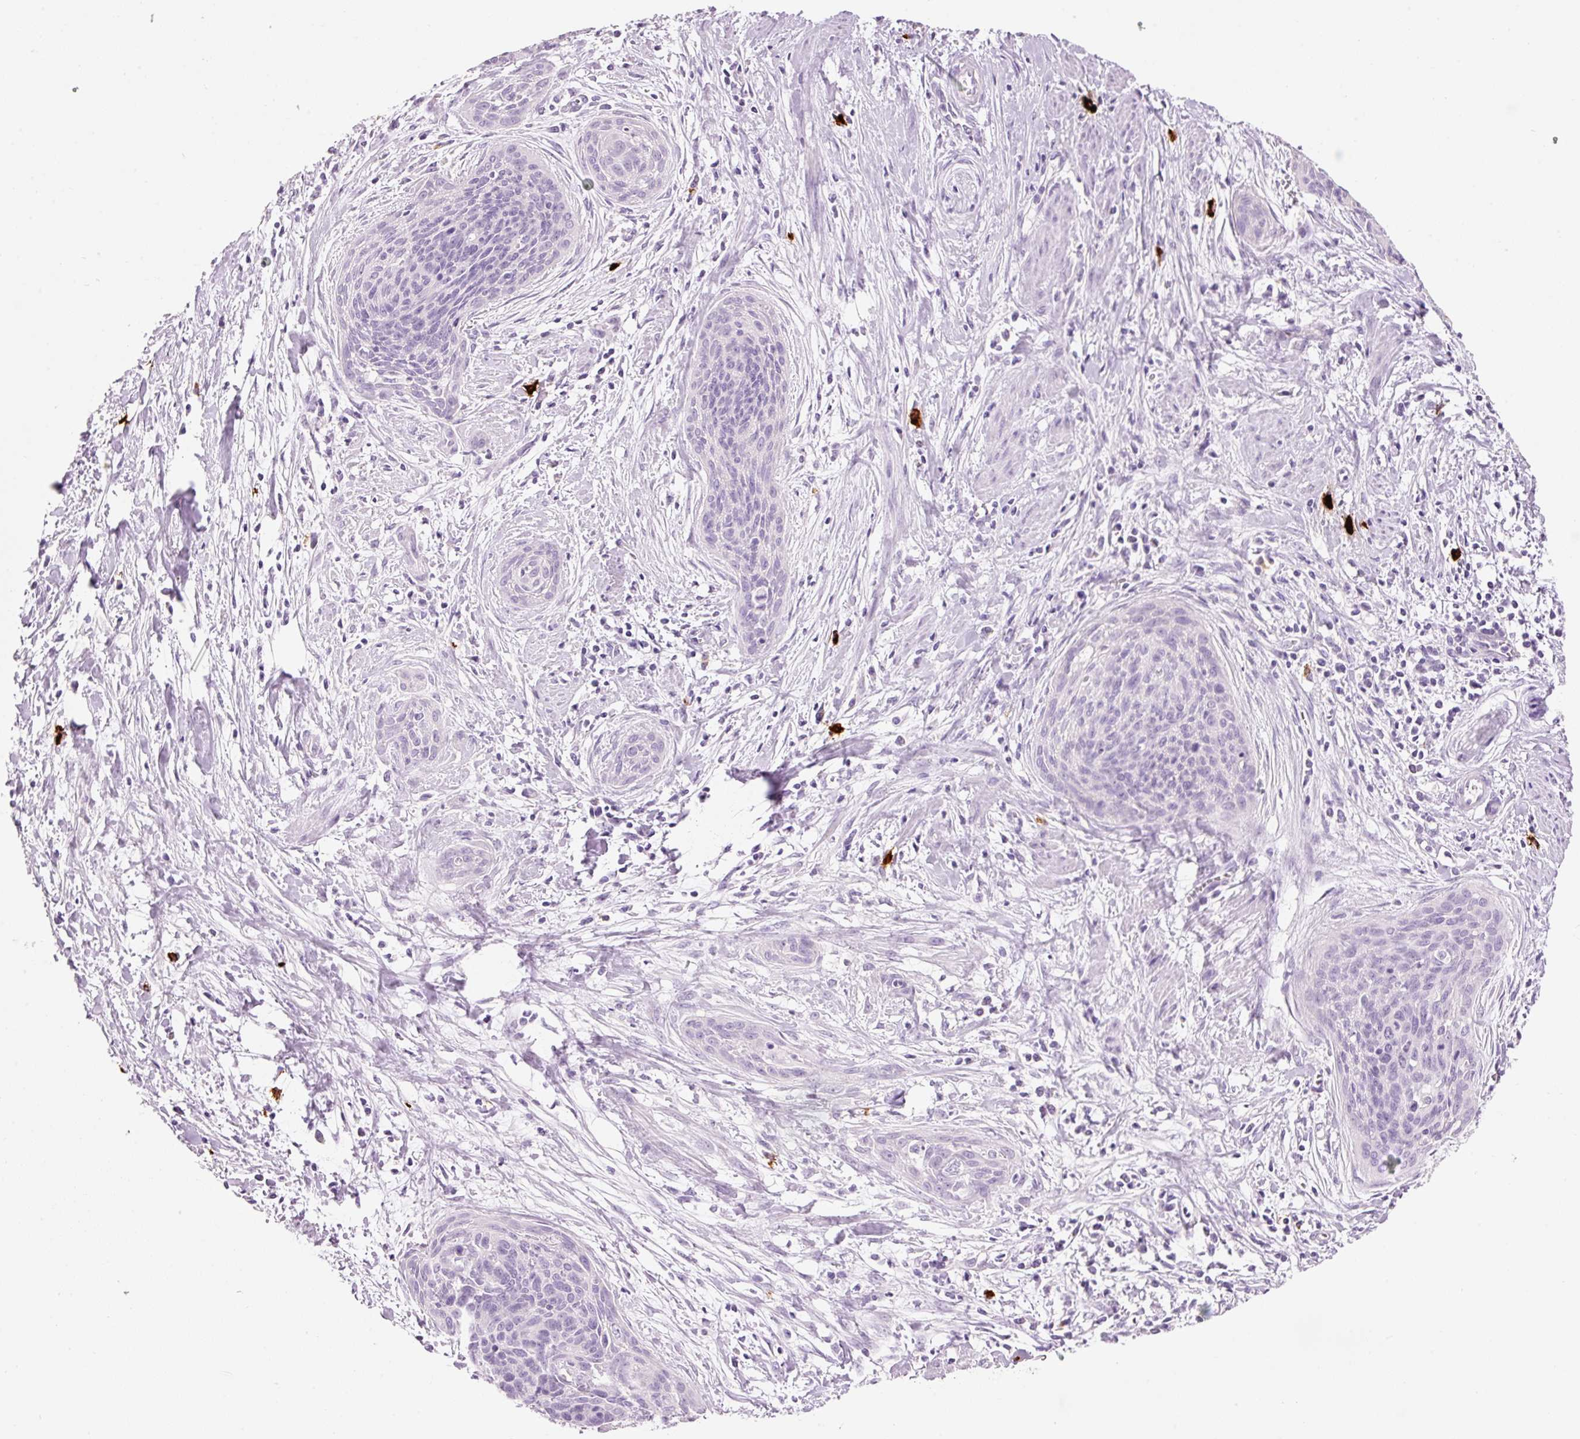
{"staining": {"intensity": "negative", "quantity": "none", "location": "none"}, "tissue": "cervical cancer", "cell_type": "Tumor cells", "image_type": "cancer", "snomed": [{"axis": "morphology", "description": "Squamous cell carcinoma, NOS"}, {"axis": "topography", "description": "Cervix"}], "caption": "A photomicrograph of human squamous cell carcinoma (cervical) is negative for staining in tumor cells.", "gene": "CMA1", "patient": {"sex": "female", "age": 55}}